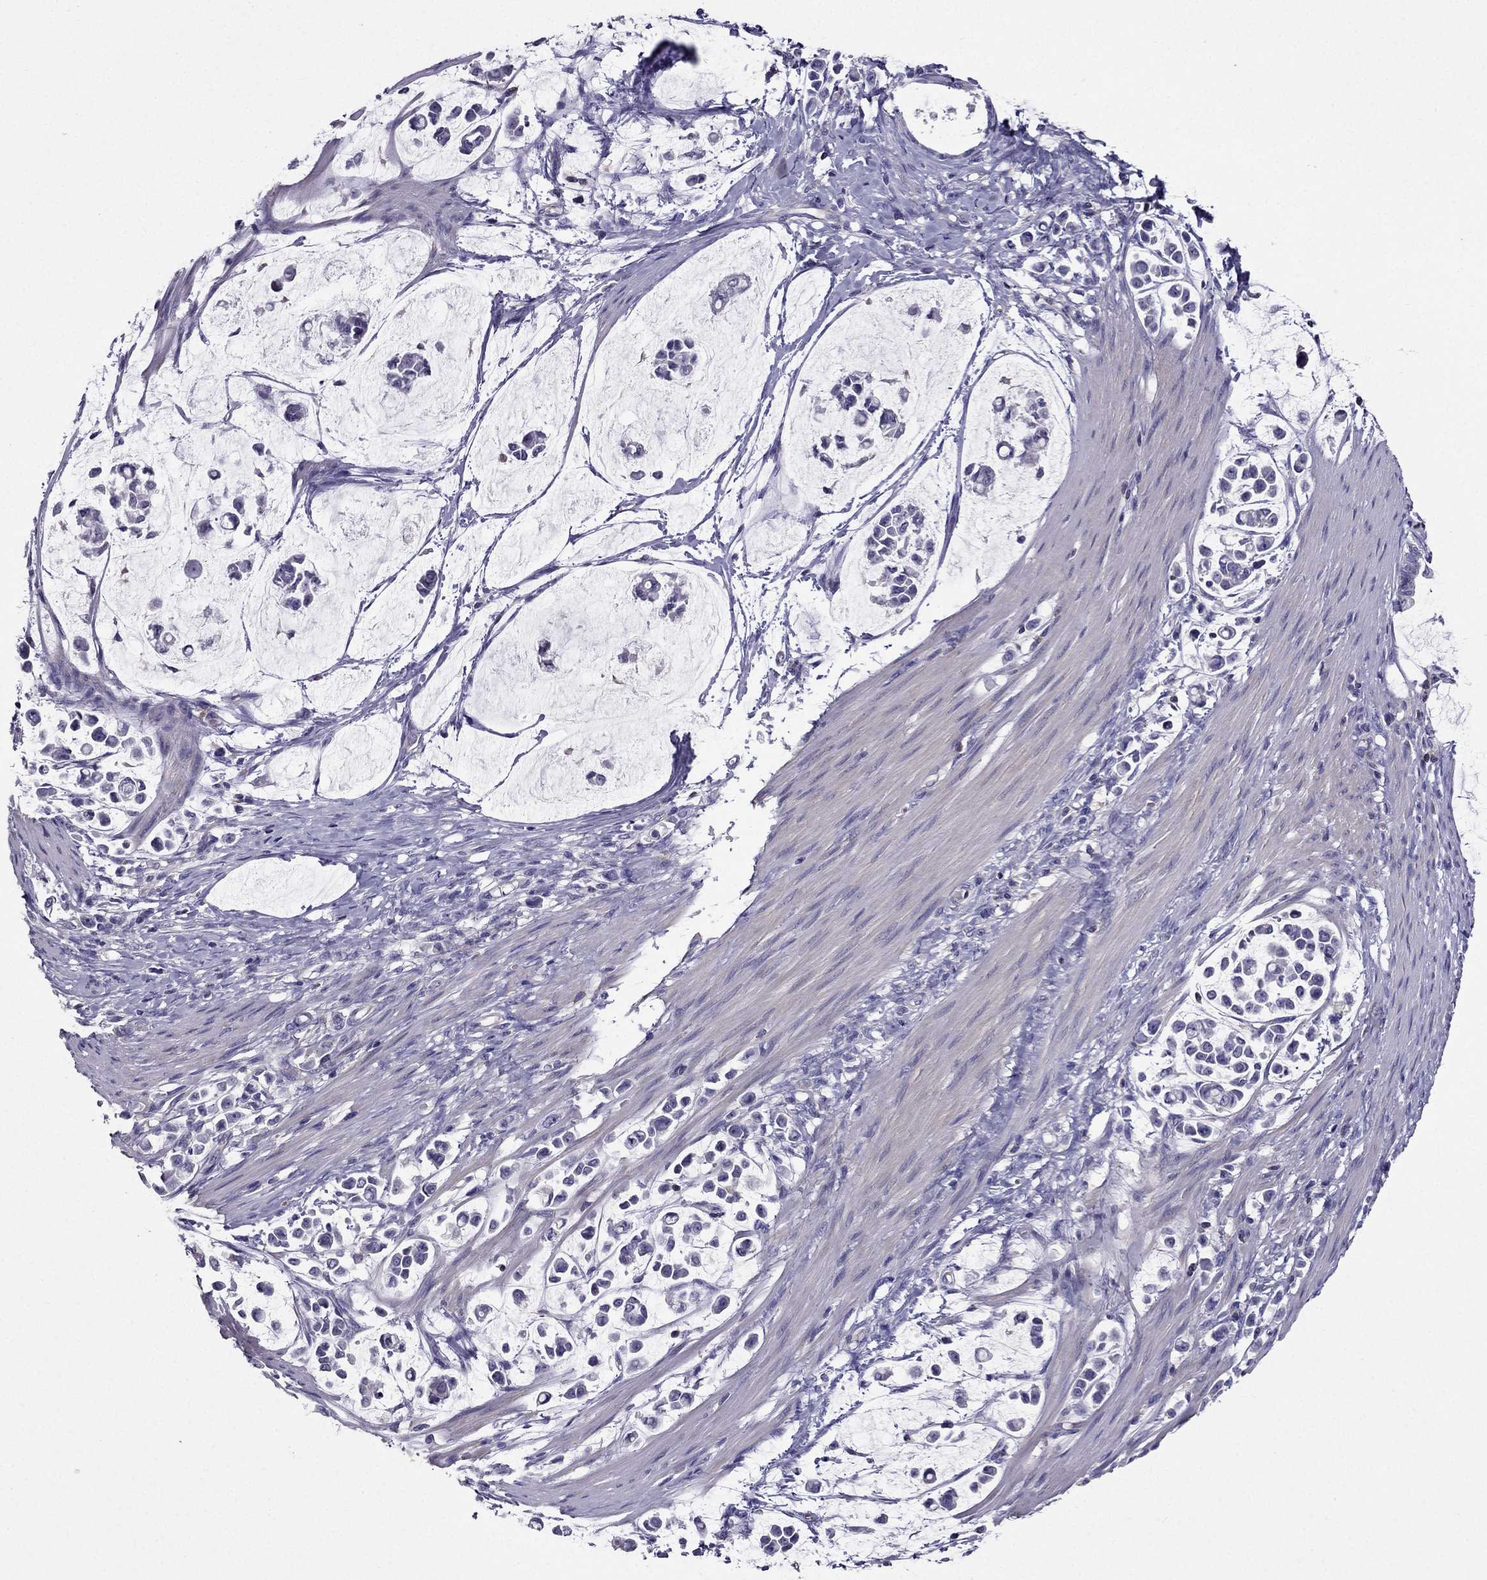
{"staining": {"intensity": "negative", "quantity": "none", "location": "none"}, "tissue": "stomach cancer", "cell_type": "Tumor cells", "image_type": "cancer", "snomed": [{"axis": "morphology", "description": "Adenocarcinoma, NOS"}, {"axis": "topography", "description": "Stomach"}], "caption": "This image is of stomach adenocarcinoma stained with IHC to label a protein in brown with the nuclei are counter-stained blue. There is no positivity in tumor cells. (DAB (3,3'-diaminobenzidine) immunohistochemistry with hematoxylin counter stain).", "gene": "AAK1", "patient": {"sex": "male", "age": 82}}